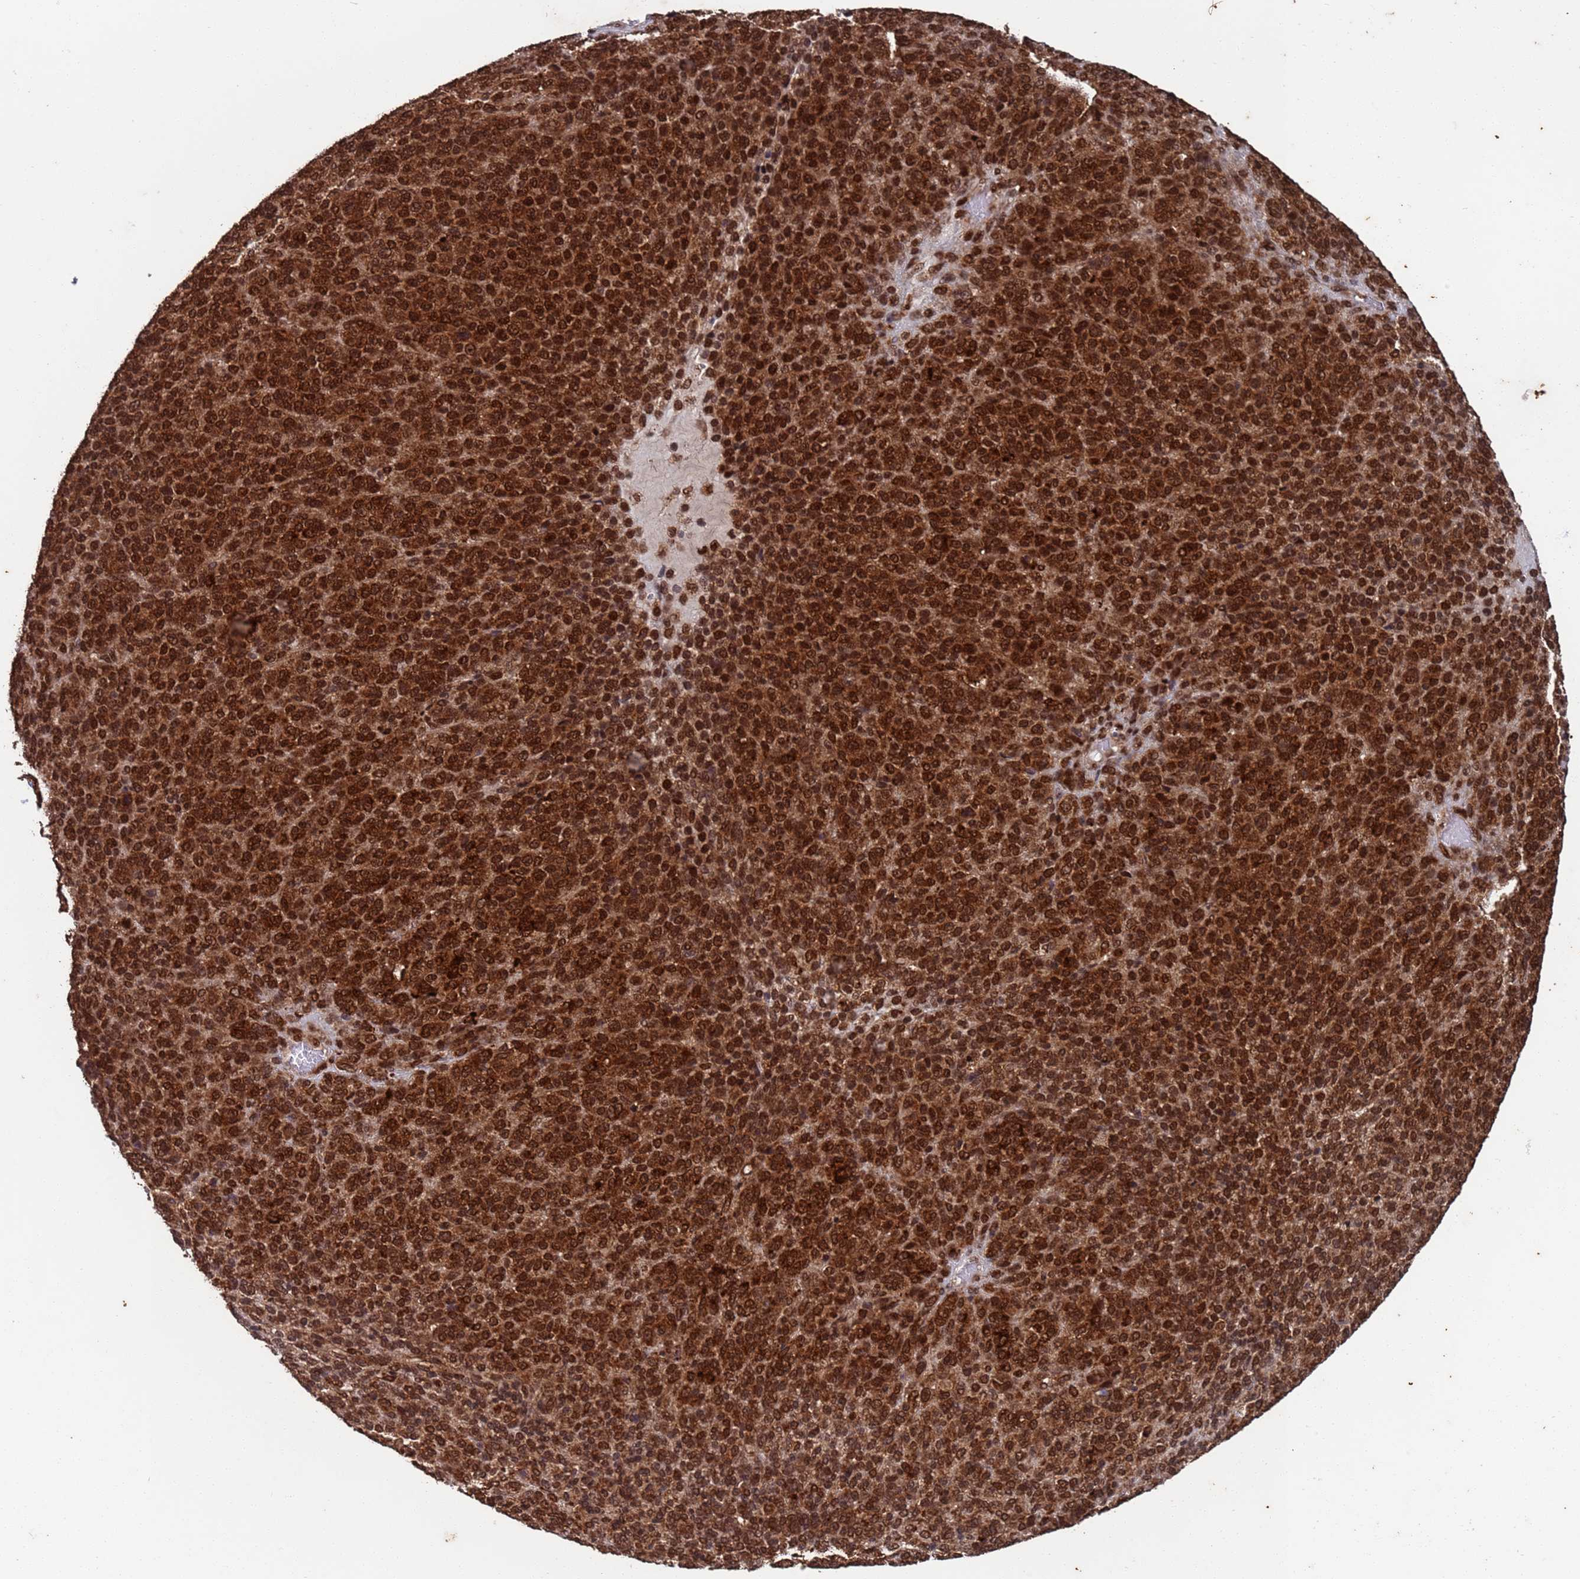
{"staining": {"intensity": "moderate", "quantity": ">75%", "location": "cytoplasmic/membranous,nuclear"}, "tissue": "melanoma", "cell_type": "Tumor cells", "image_type": "cancer", "snomed": [{"axis": "morphology", "description": "Malignant melanoma, Metastatic site"}, {"axis": "topography", "description": "Brain"}], "caption": "Immunohistochemical staining of human malignant melanoma (metastatic site) reveals moderate cytoplasmic/membranous and nuclear protein expression in about >75% of tumor cells. (IHC, brightfield microscopy, high magnification).", "gene": "FUBP3", "patient": {"sex": "female", "age": 56}}